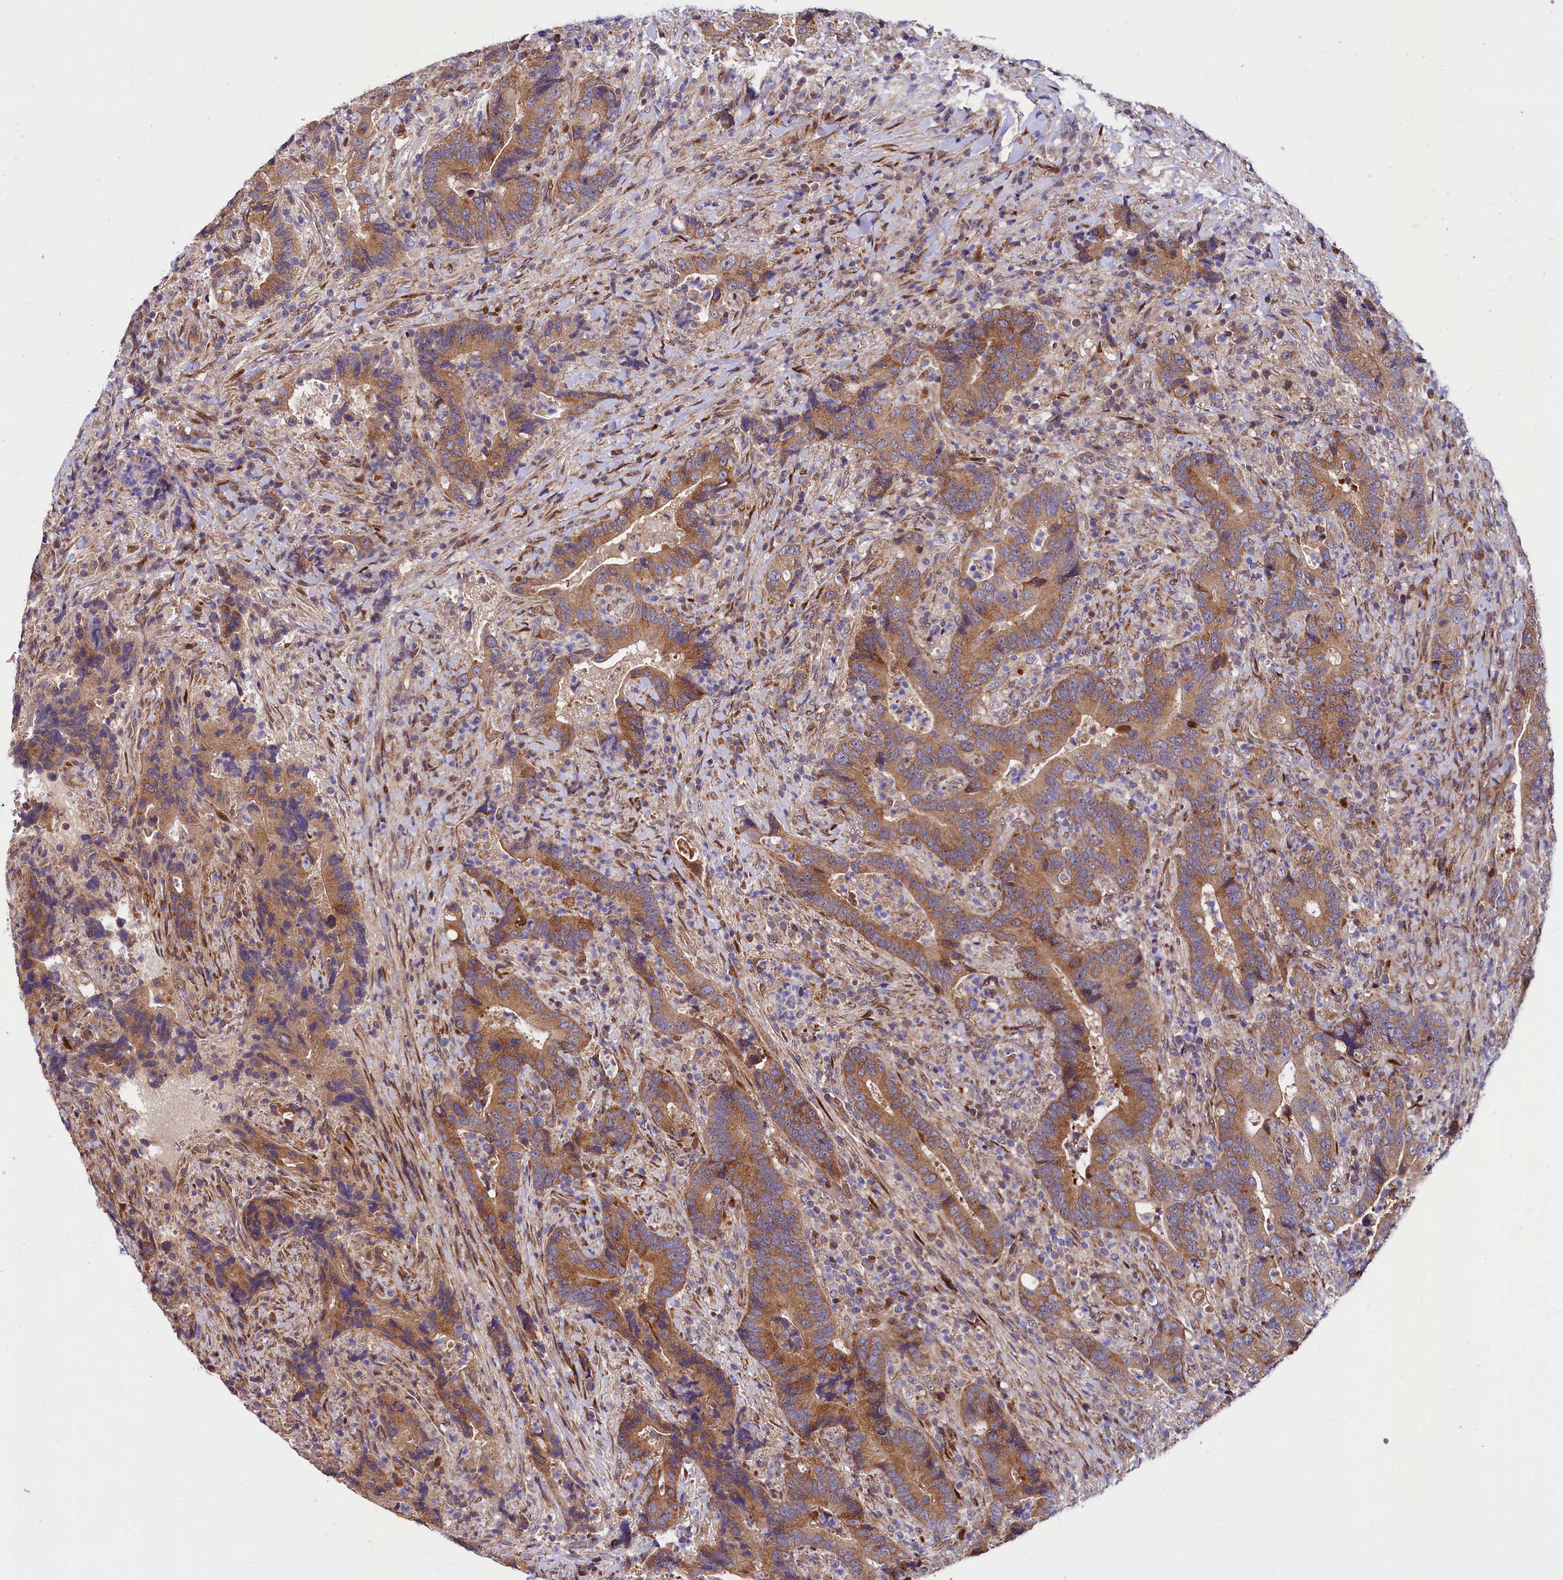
{"staining": {"intensity": "moderate", "quantity": ">75%", "location": "cytoplasmic/membranous"}, "tissue": "colorectal cancer", "cell_type": "Tumor cells", "image_type": "cancer", "snomed": [{"axis": "morphology", "description": "Adenocarcinoma, NOS"}, {"axis": "topography", "description": "Colon"}], "caption": "Protein analysis of colorectal cancer (adenocarcinoma) tissue displays moderate cytoplasmic/membranous expression in about >75% of tumor cells.", "gene": "PDZRN3", "patient": {"sex": "female", "age": 75}}